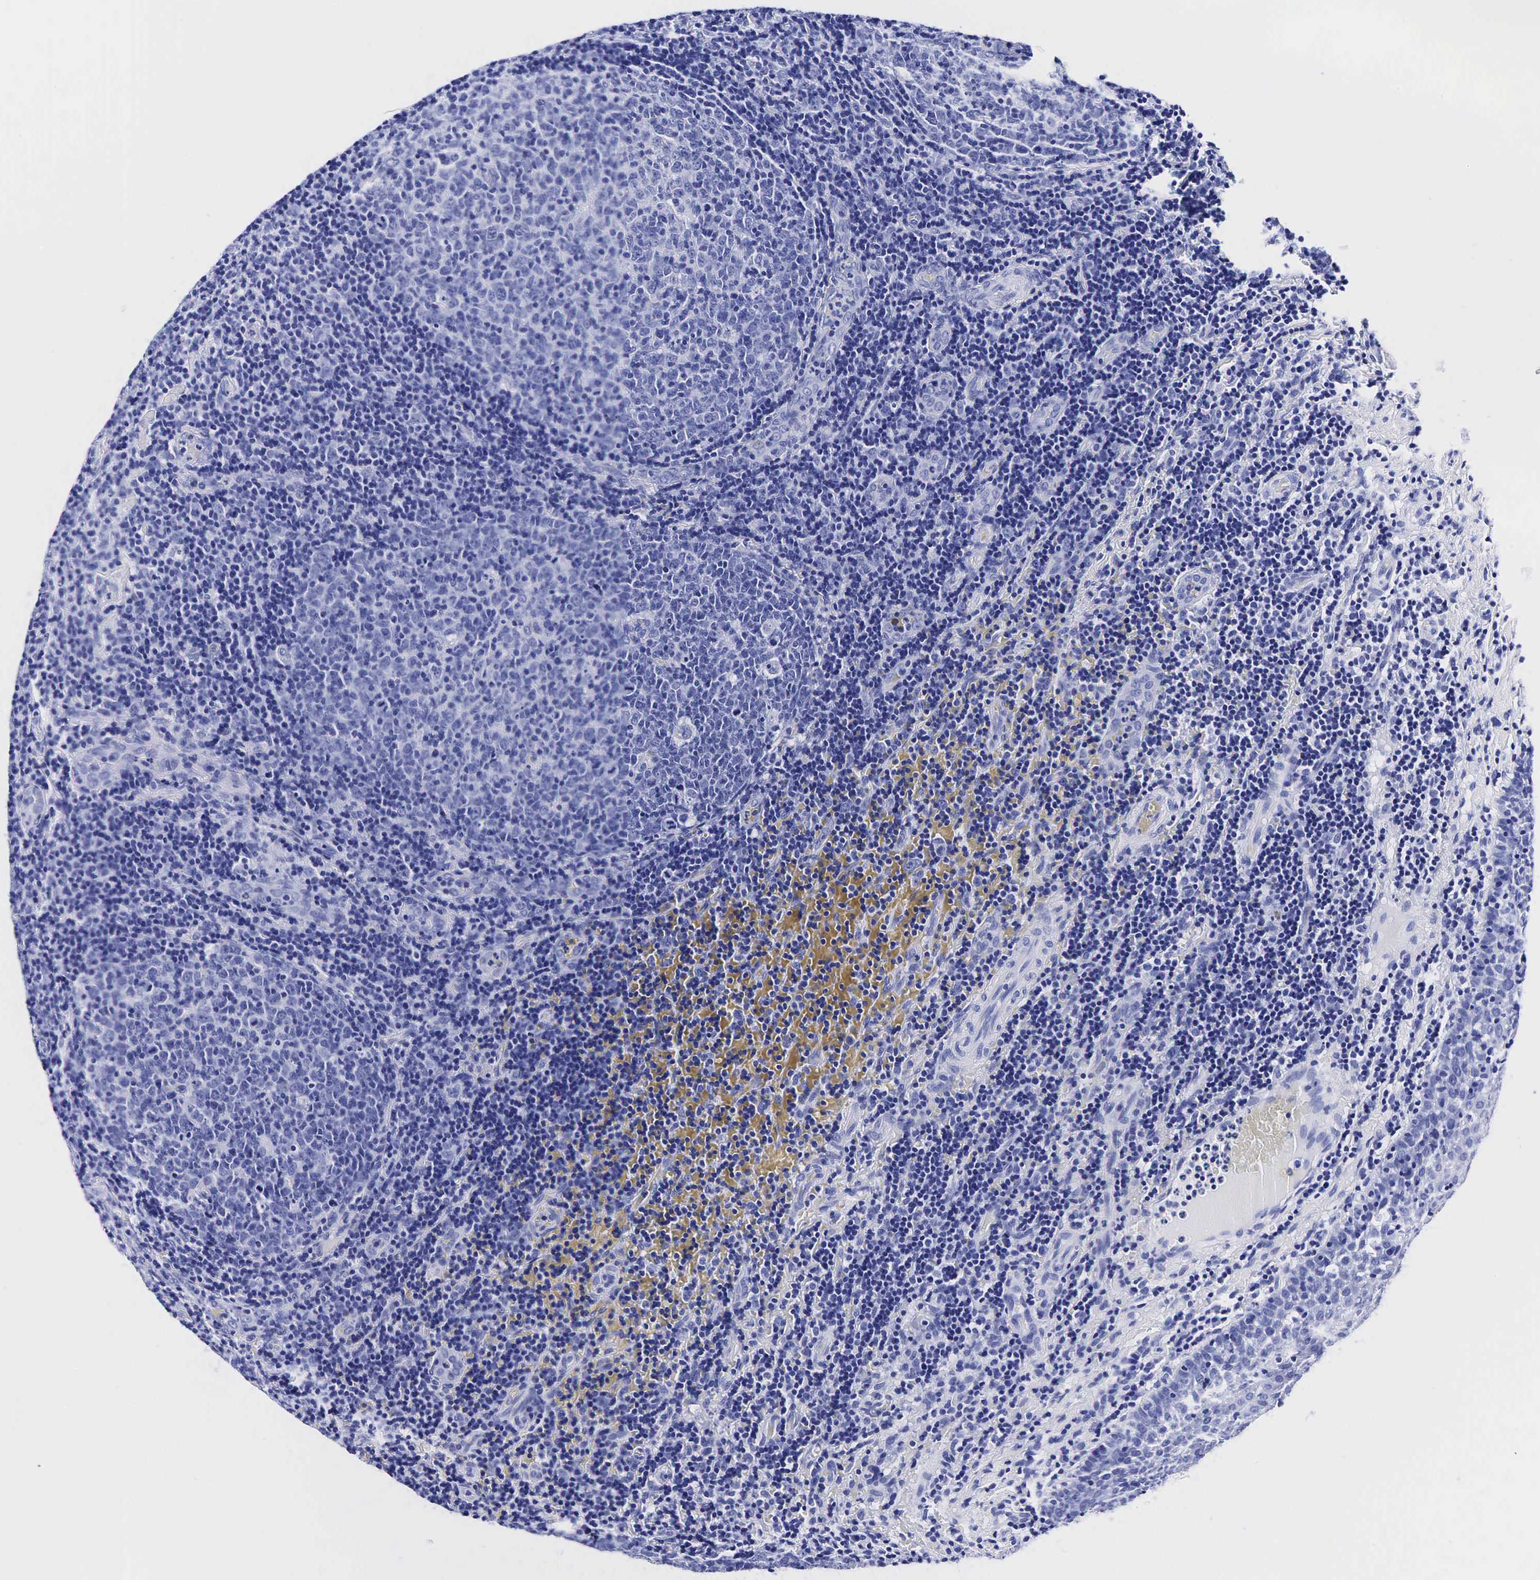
{"staining": {"intensity": "negative", "quantity": "none", "location": "none"}, "tissue": "tonsil", "cell_type": "Germinal center cells", "image_type": "normal", "snomed": [{"axis": "morphology", "description": "Normal tissue, NOS"}, {"axis": "topography", "description": "Tonsil"}], "caption": "This is an immunohistochemistry (IHC) histopathology image of normal human tonsil. There is no staining in germinal center cells.", "gene": "KLK3", "patient": {"sex": "female", "age": 3}}